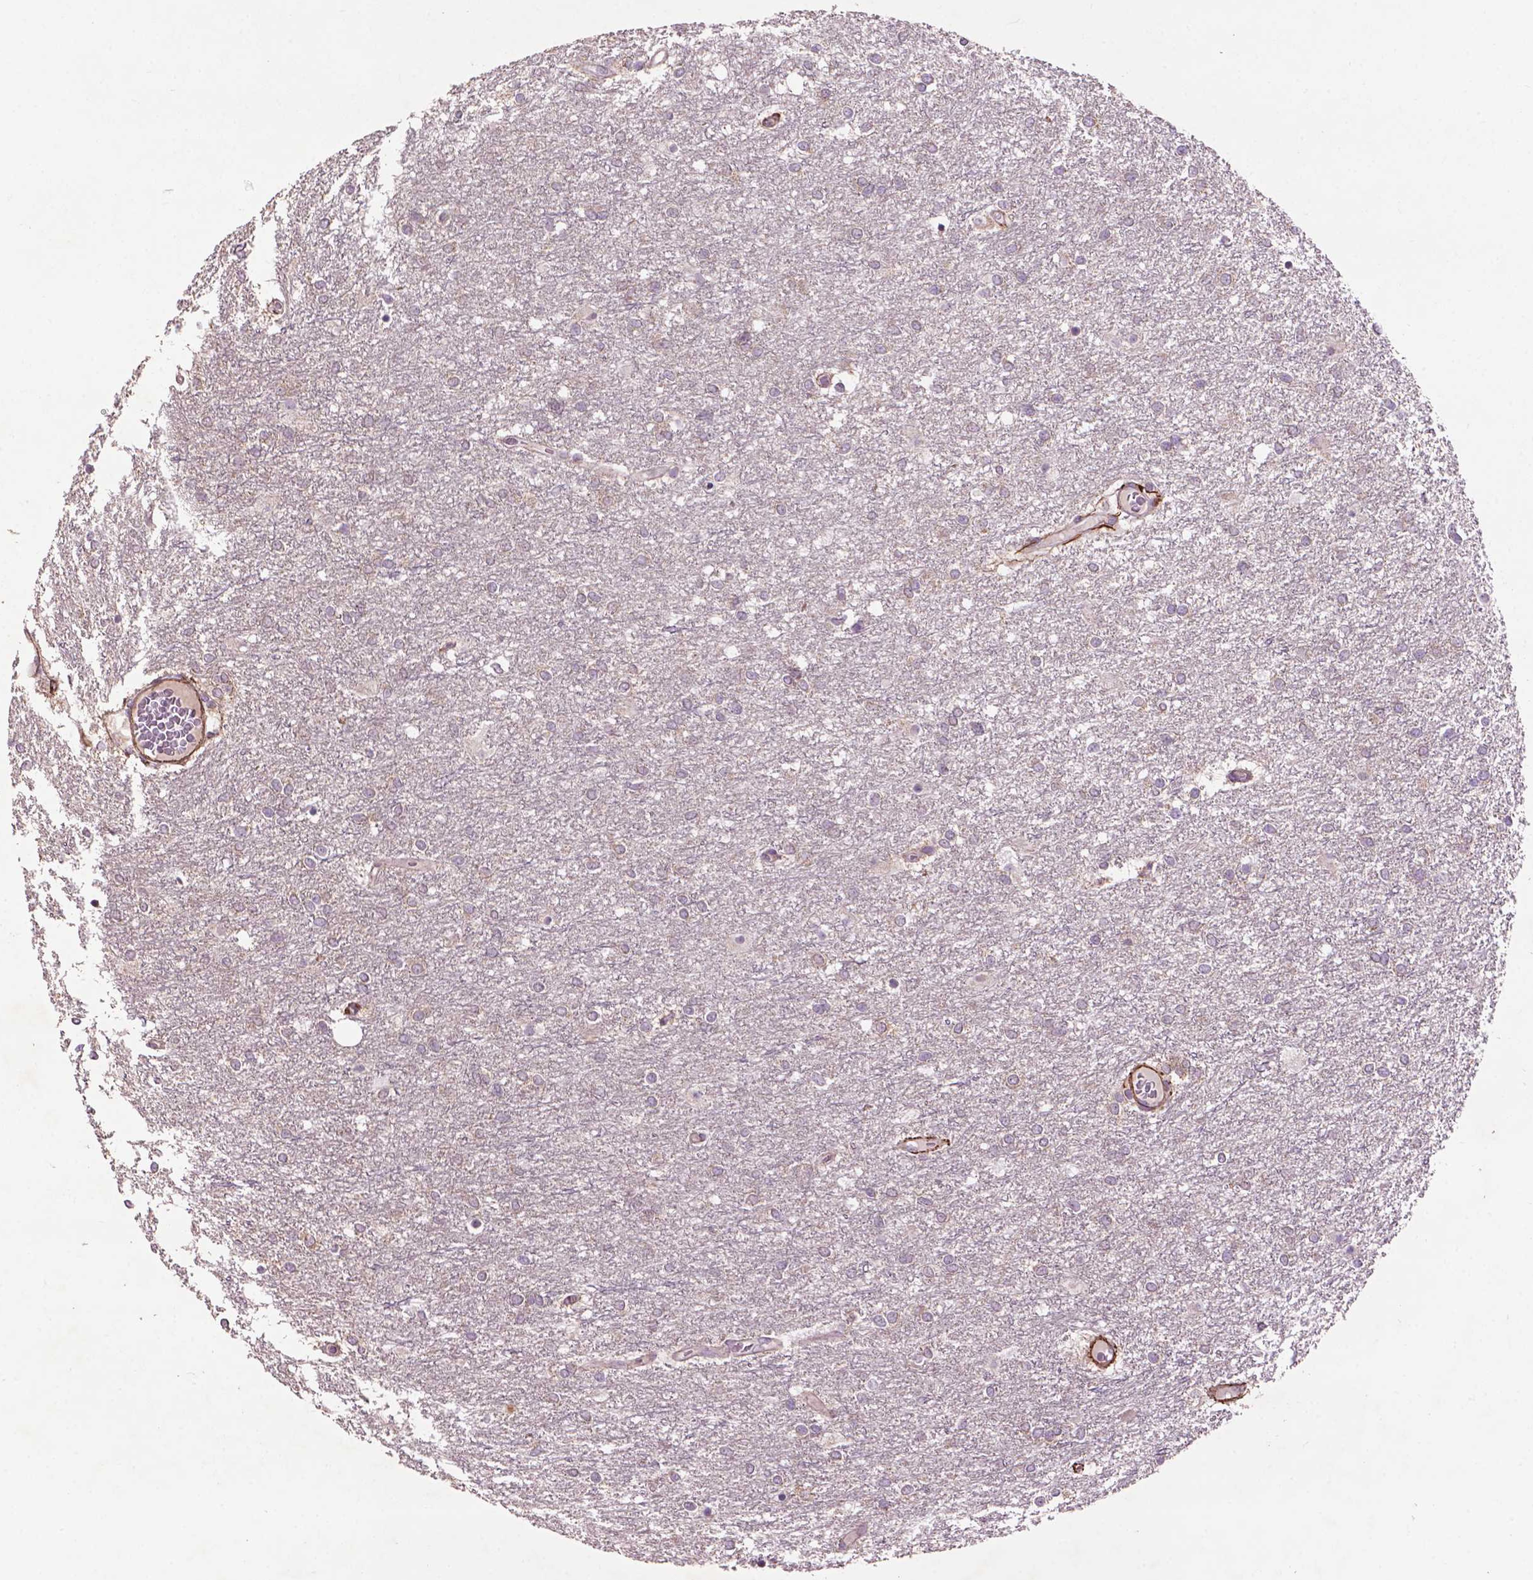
{"staining": {"intensity": "negative", "quantity": "none", "location": "none"}, "tissue": "glioma", "cell_type": "Tumor cells", "image_type": "cancer", "snomed": [{"axis": "morphology", "description": "Glioma, malignant, High grade"}, {"axis": "topography", "description": "Brain"}], "caption": "IHC image of neoplastic tissue: glioma stained with DAB (3,3'-diaminobenzidine) reveals no significant protein expression in tumor cells.", "gene": "LRRC3C", "patient": {"sex": "female", "age": 61}}